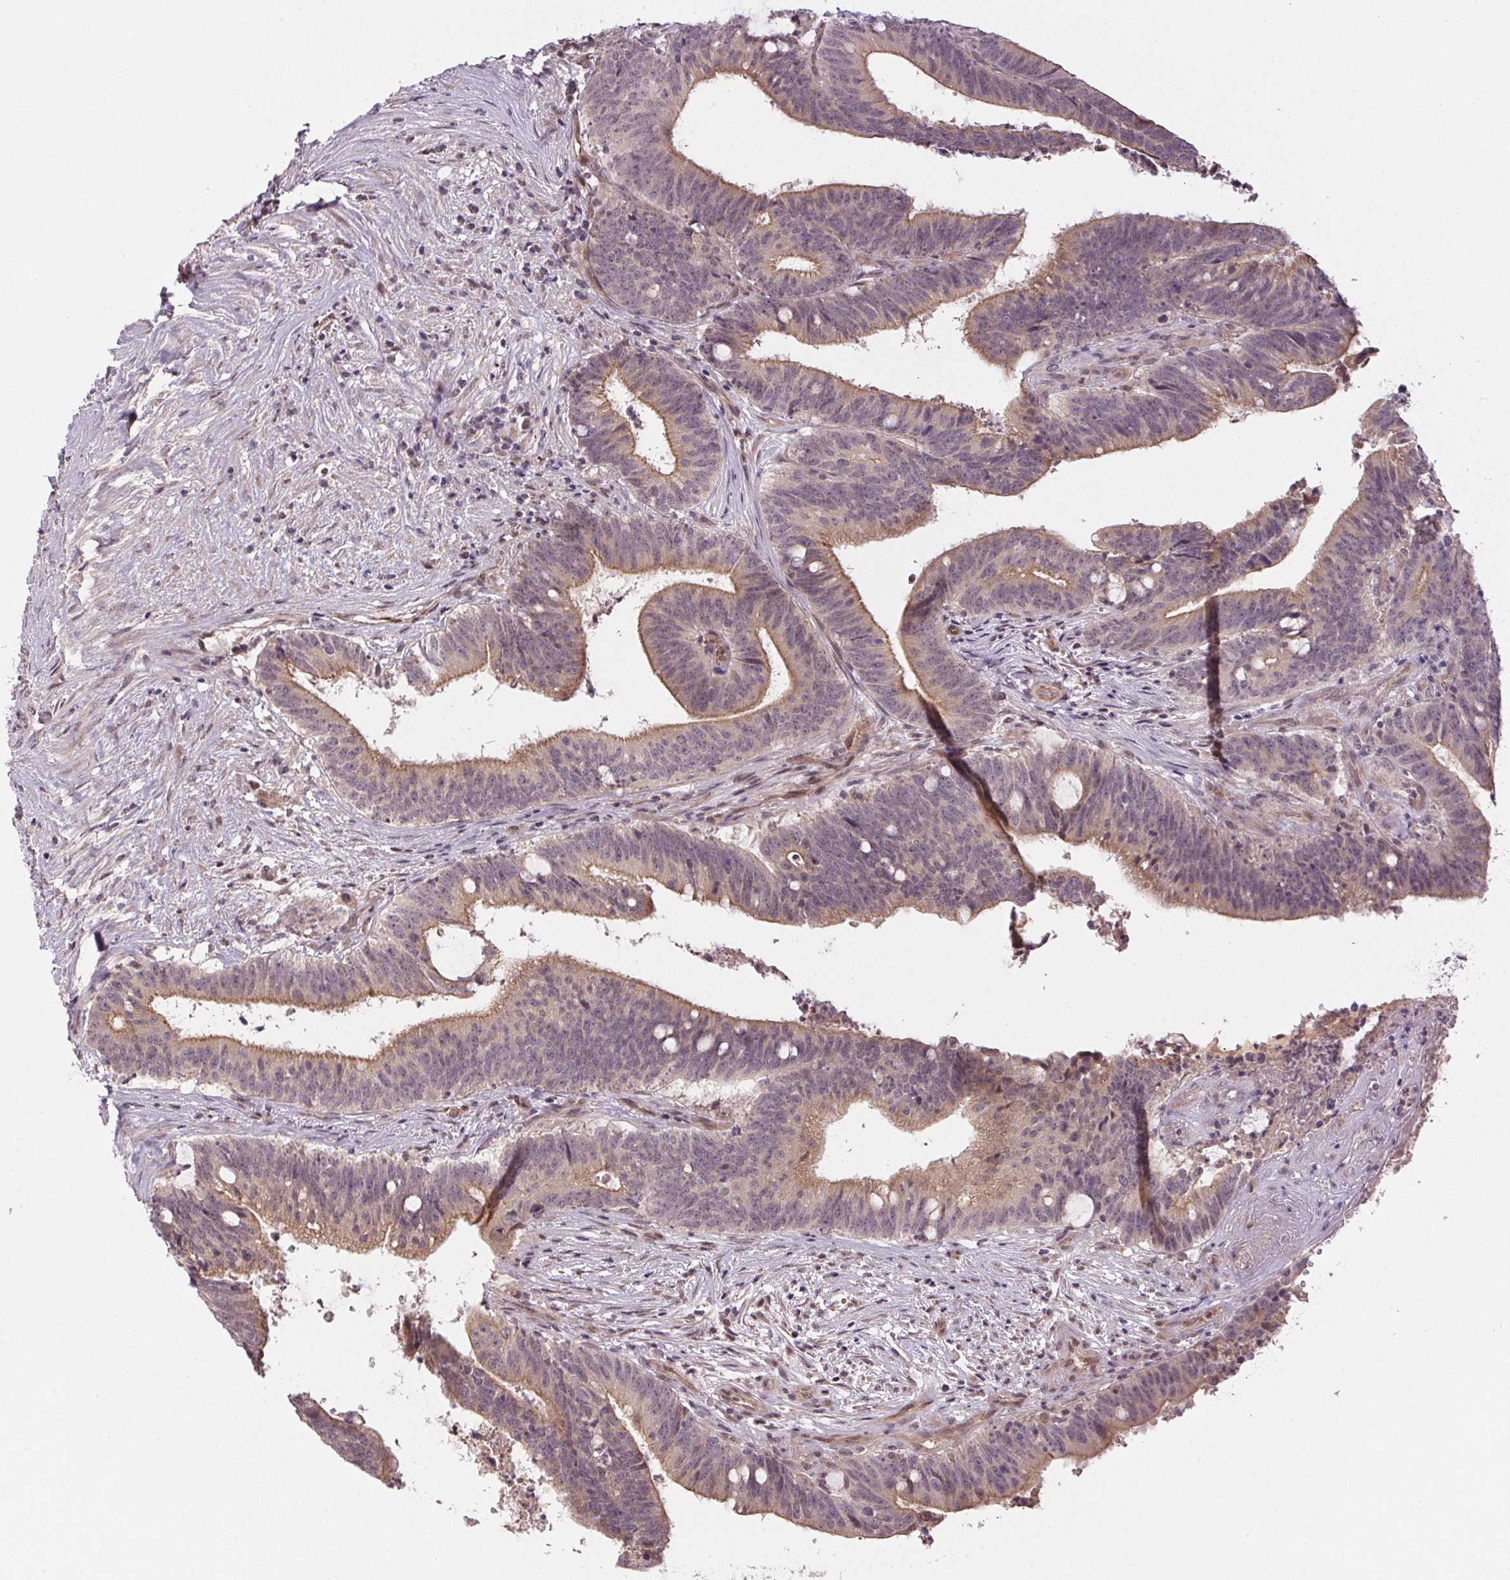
{"staining": {"intensity": "weak", "quantity": ">75%", "location": "cytoplasmic/membranous"}, "tissue": "colorectal cancer", "cell_type": "Tumor cells", "image_type": "cancer", "snomed": [{"axis": "morphology", "description": "Adenocarcinoma, NOS"}, {"axis": "topography", "description": "Colon"}], "caption": "Immunohistochemical staining of human colorectal adenocarcinoma demonstrates weak cytoplasmic/membranous protein staining in about >75% of tumor cells. Nuclei are stained in blue.", "gene": "CFAP92", "patient": {"sex": "female", "age": 43}}